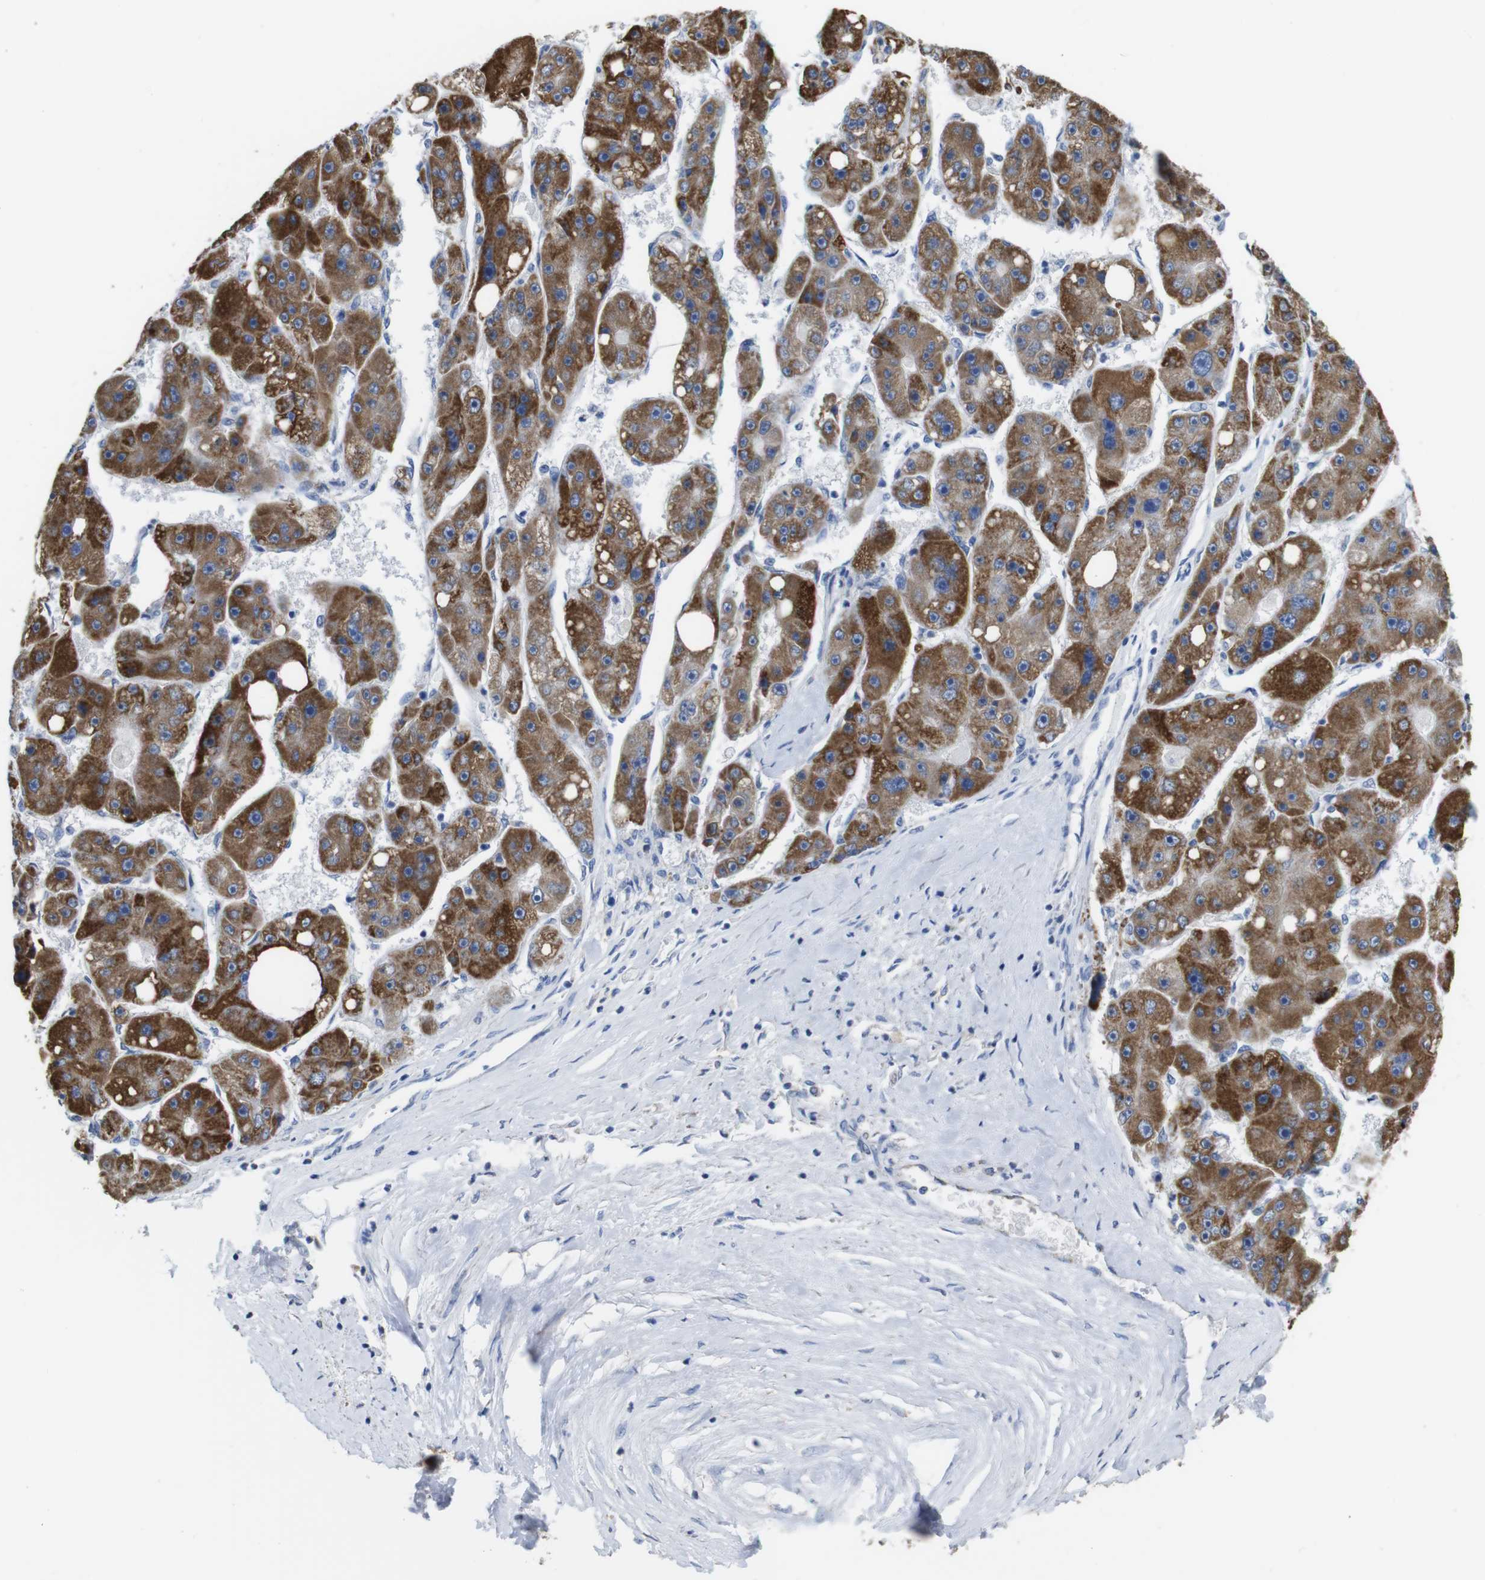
{"staining": {"intensity": "strong", "quantity": "25%-75%", "location": "cytoplasmic/membranous"}, "tissue": "liver cancer", "cell_type": "Tumor cells", "image_type": "cancer", "snomed": [{"axis": "morphology", "description": "Carcinoma, Hepatocellular, NOS"}, {"axis": "topography", "description": "Liver"}], "caption": "A brown stain labels strong cytoplasmic/membranous expression of a protein in liver cancer tumor cells.", "gene": "MAOA", "patient": {"sex": "female", "age": 61}}